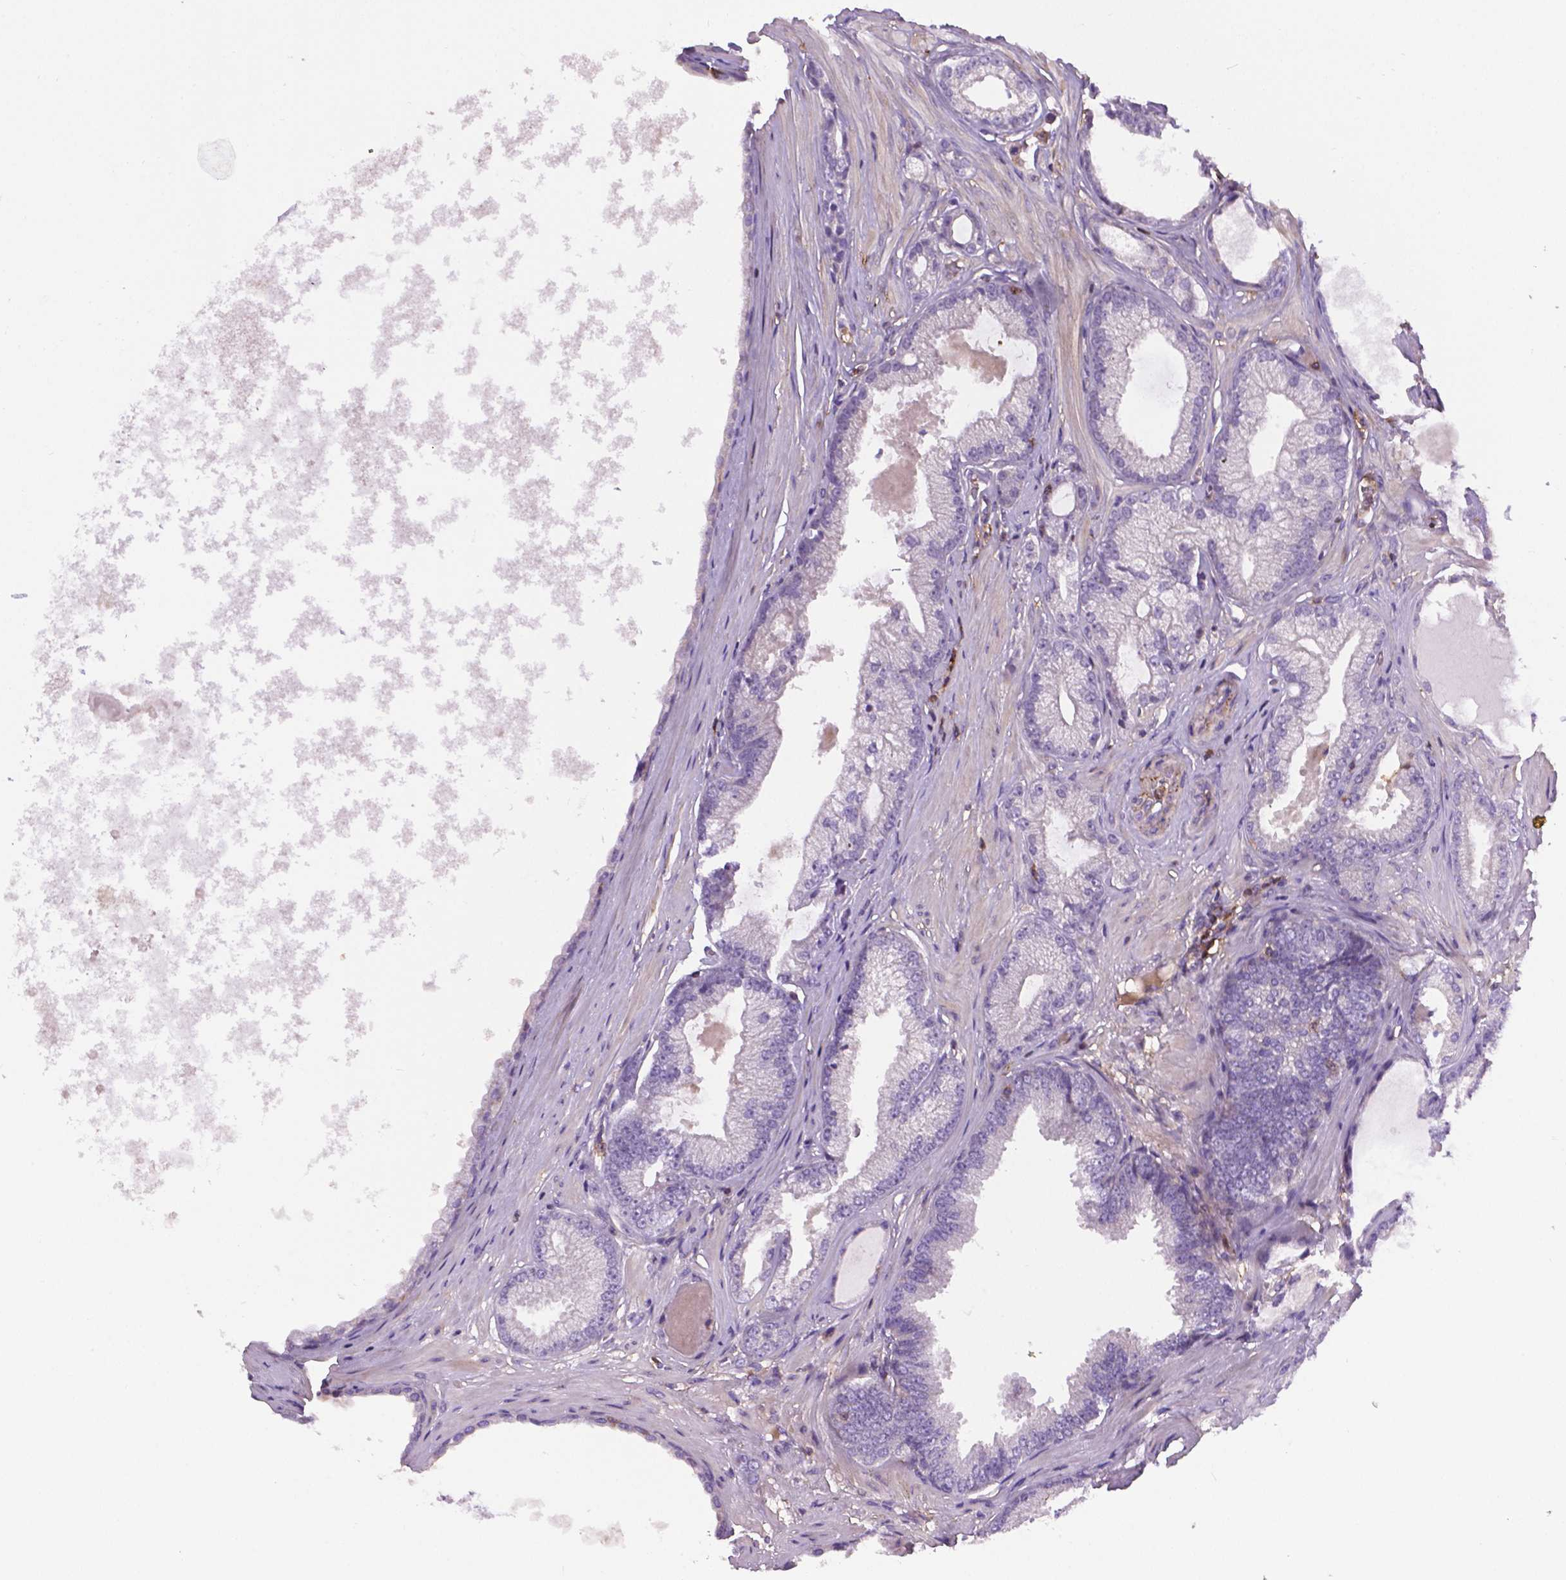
{"staining": {"intensity": "negative", "quantity": "none", "location": "none"}, "tissue": "prostate cancer", "cell_type": "Tumor cells", "image_type": "cancer", "snomed": [{"axis": "morphology", "description": "Adenocarcinoma, Low grade"}, {"axis": "topography", "description": "Prostate"}], "caption": "IHC histopathology image of prostate adenocarcinoma (low-grade) stained for a protein (brown), which shows no staining in tumor cells. The staining was performed using DAB to visualize the protein expression in brown, while the nuclei were stained in blue with hematoxylin (Magnification: 20x).", "gene": "ACAD10", "patient": {"sex": "male", "age": 64}}